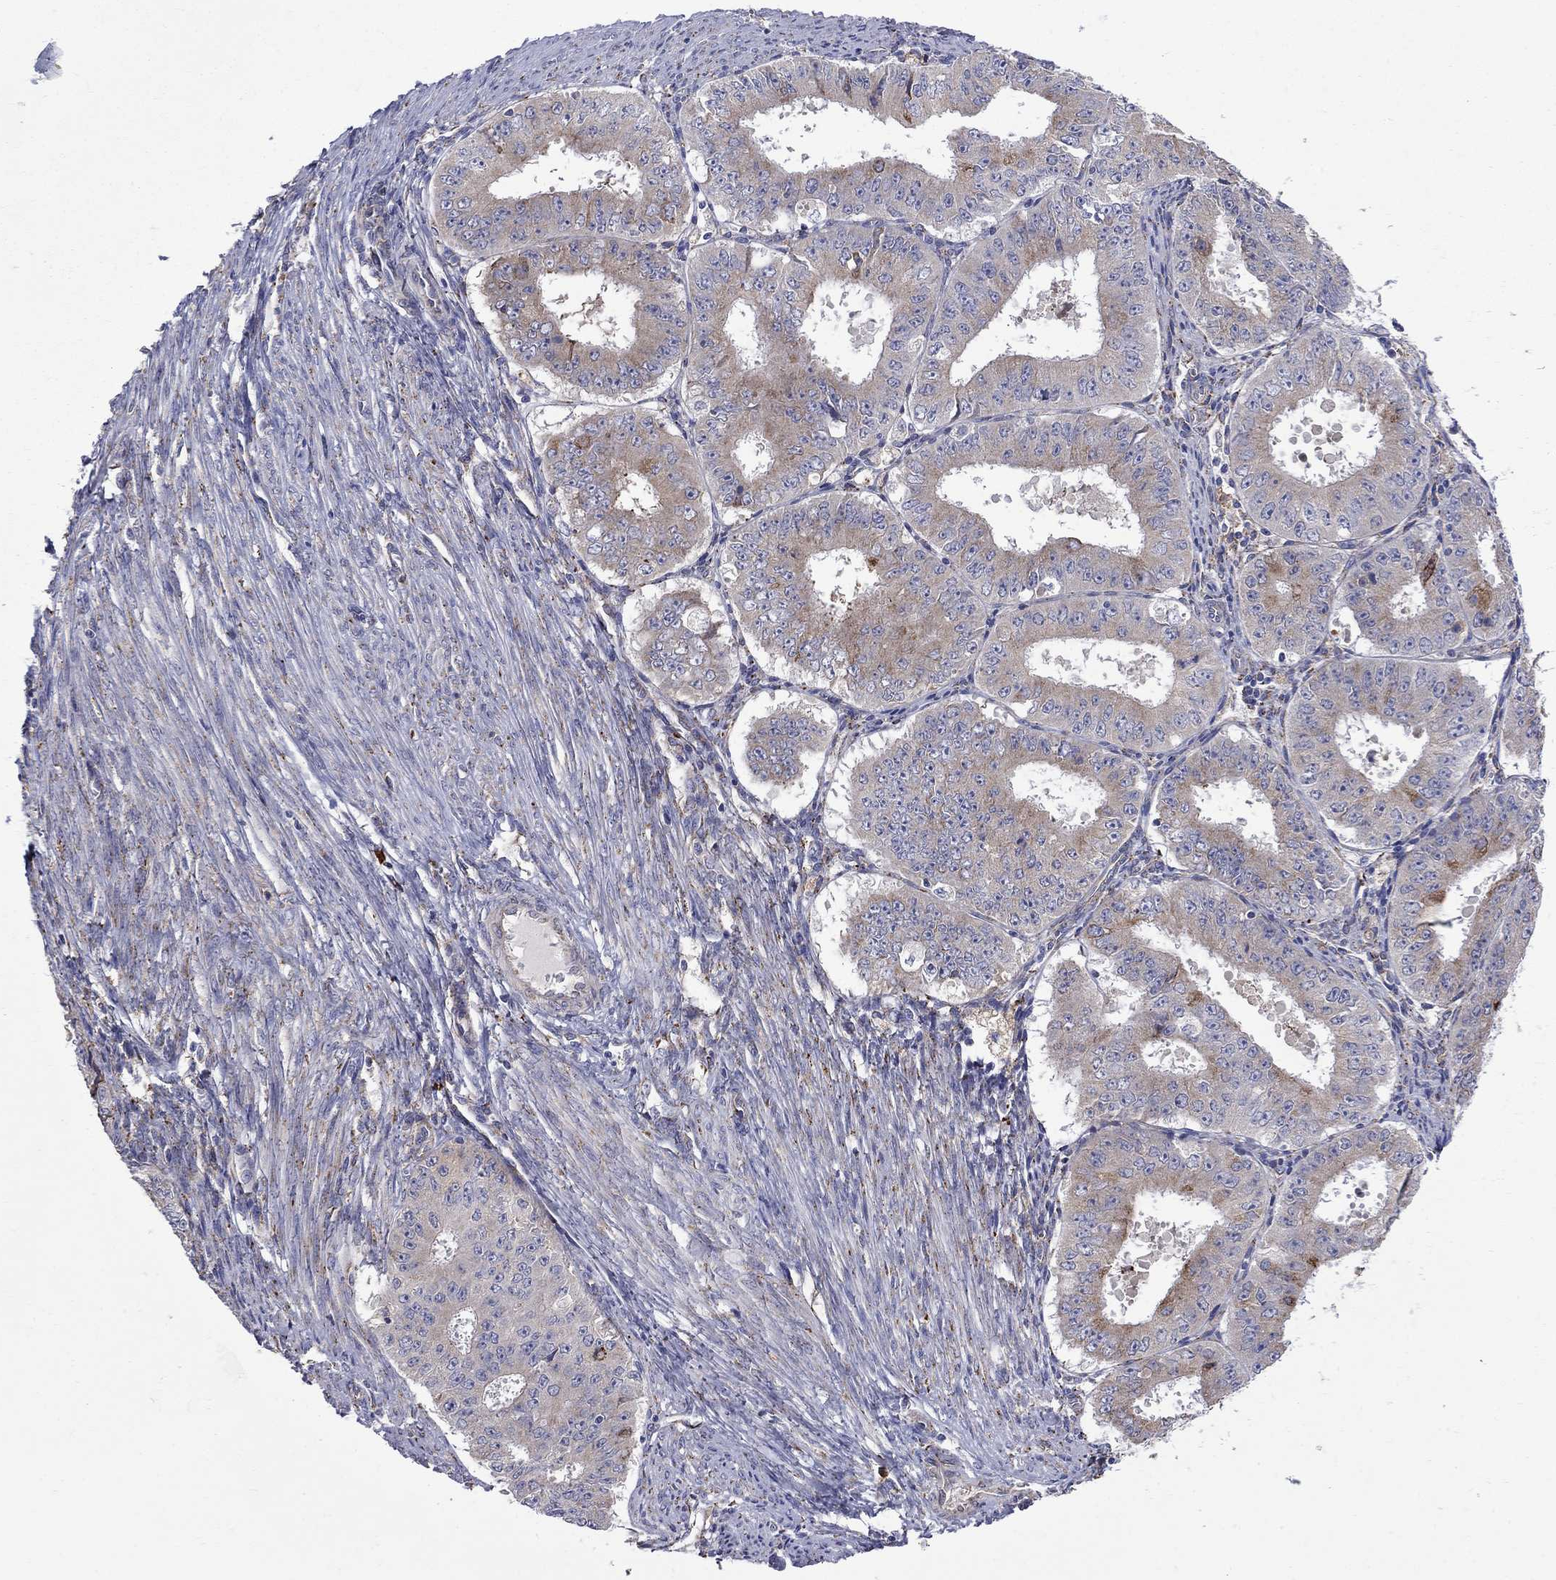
{"staining": {"intensity": "strong", "quantity": "<25%", "location": "cytoplasmic/membranous"}, "tissue": "ovarian cancer", "cell_type": "Tumor cells", "image_type": "cancer", "snomed": [{"axis": "morphology", "description": "Carcinoma, endometroid"}, {"axis": "topography", "description": "Ovary"}], "caption": "Ovarian endometroid carcinoma stained for a protein (brown) reveals strong cytoplasmic/membranous positive expression in about <25% of tumor cells.", "gene": "ASNS", "patient": {"sex": "female", "age": 42}}